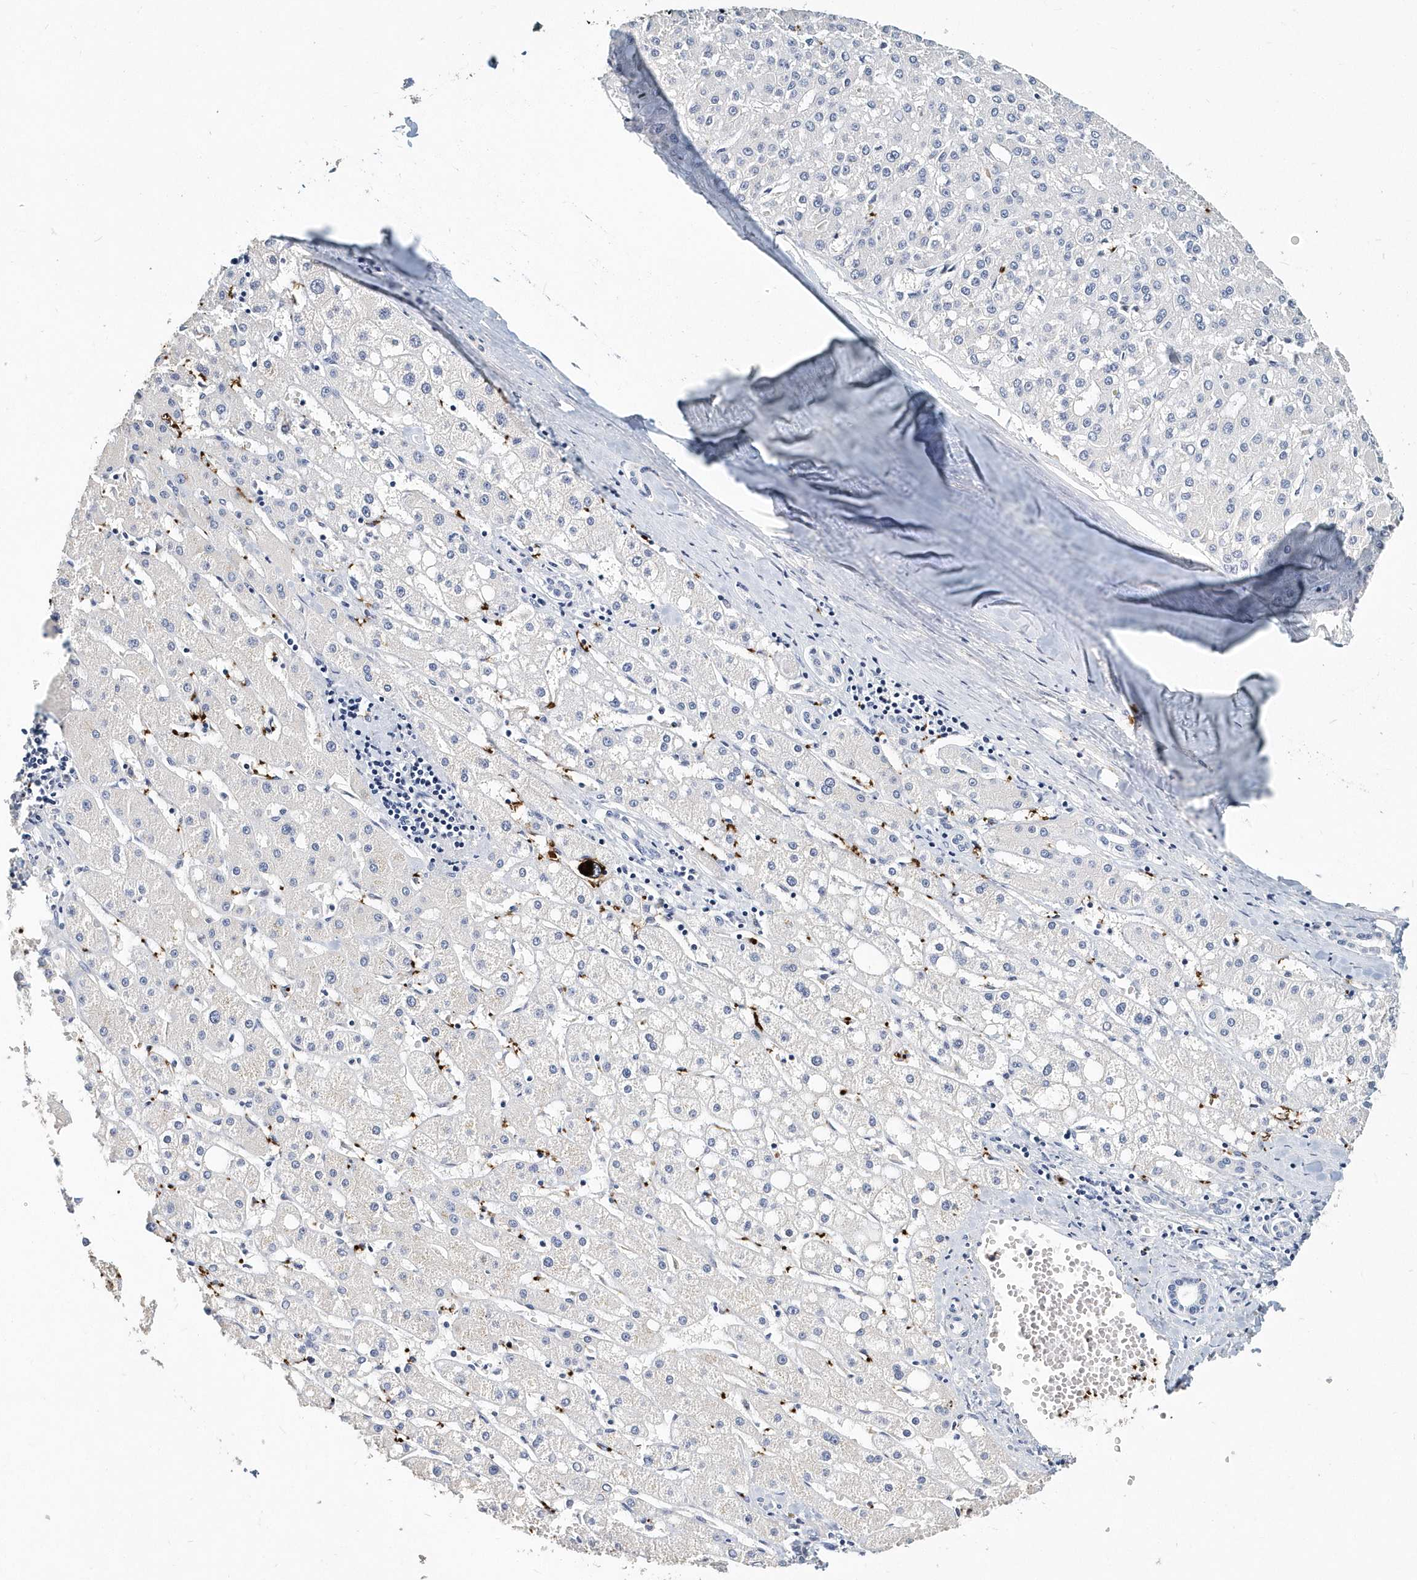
{"staining": {"intensity": "negative", "quantity": "none", "location": "none"}, "tissue": "liver cancer", "cell_type": "Tumor cells", "image_type": "cancer", "snomed": [{"axis": "morphology", "description": "Carcinoma, Hepatocellular, NOS"}, {"axis": "topography", "description": "Liver"}], "caption": "There is no significant expression in tumor cells of hepatocellular carcinoma (liver).", "gene": "ITGA2B", "patient": {"sex": "male", "age": 67}}